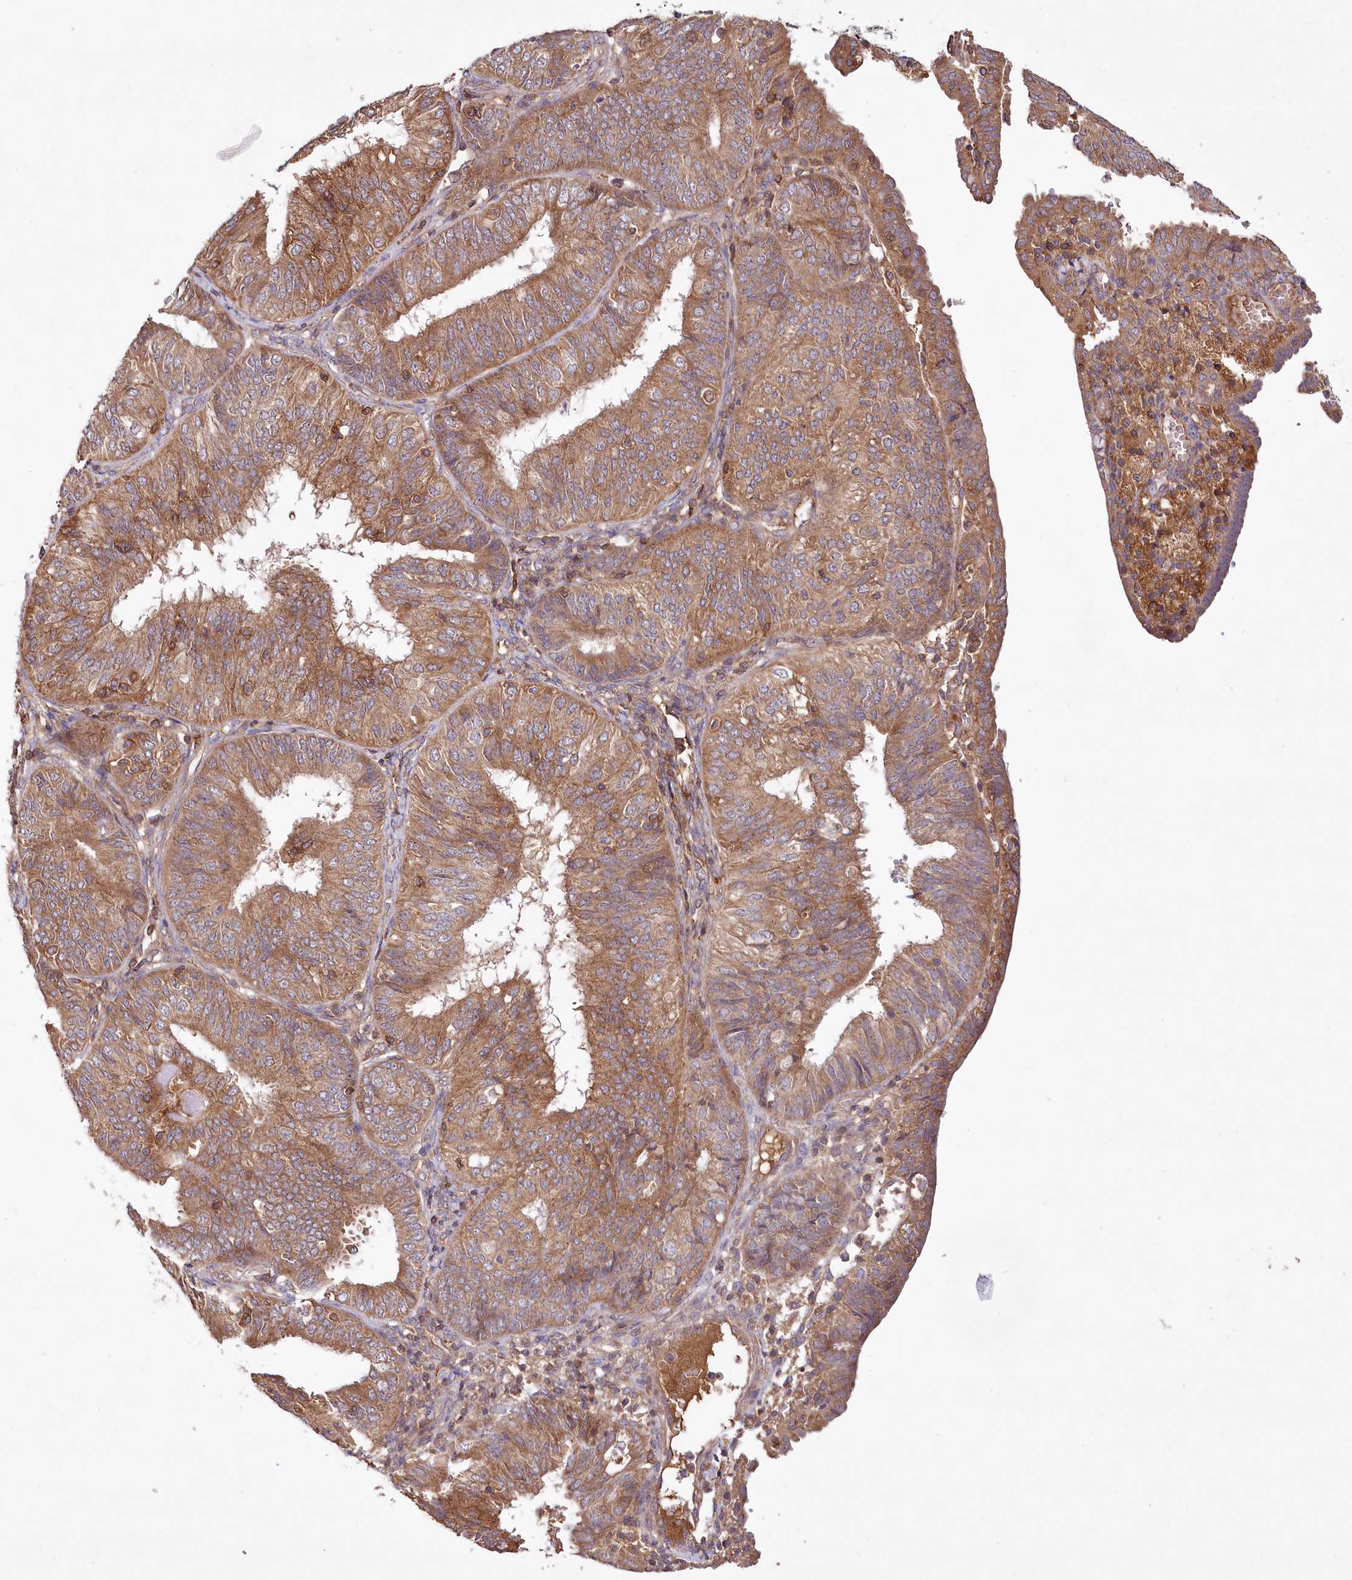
{"staining": {"intensity": "moderate", "quantity": ">75%", "location": "cytoplasmic/membranous"}, "tissue": "endometrial cancer", "cell_type": "Tumor cells", "image_type": "cancer", "snomed": [{"axis": "morphology", "description": "Adenocarcinoma, NOS"}, {"axis": "topography", "description": "Endometrium"}], "caption": "The micrograph shows staining of endometrial cancer (adenocarcinoma), revealing moderate cytoplasmic/membranous protein expression (brown color) within tumor cells.", "gene": "LSS", "patient": {"sex": "female", "age": 58}}